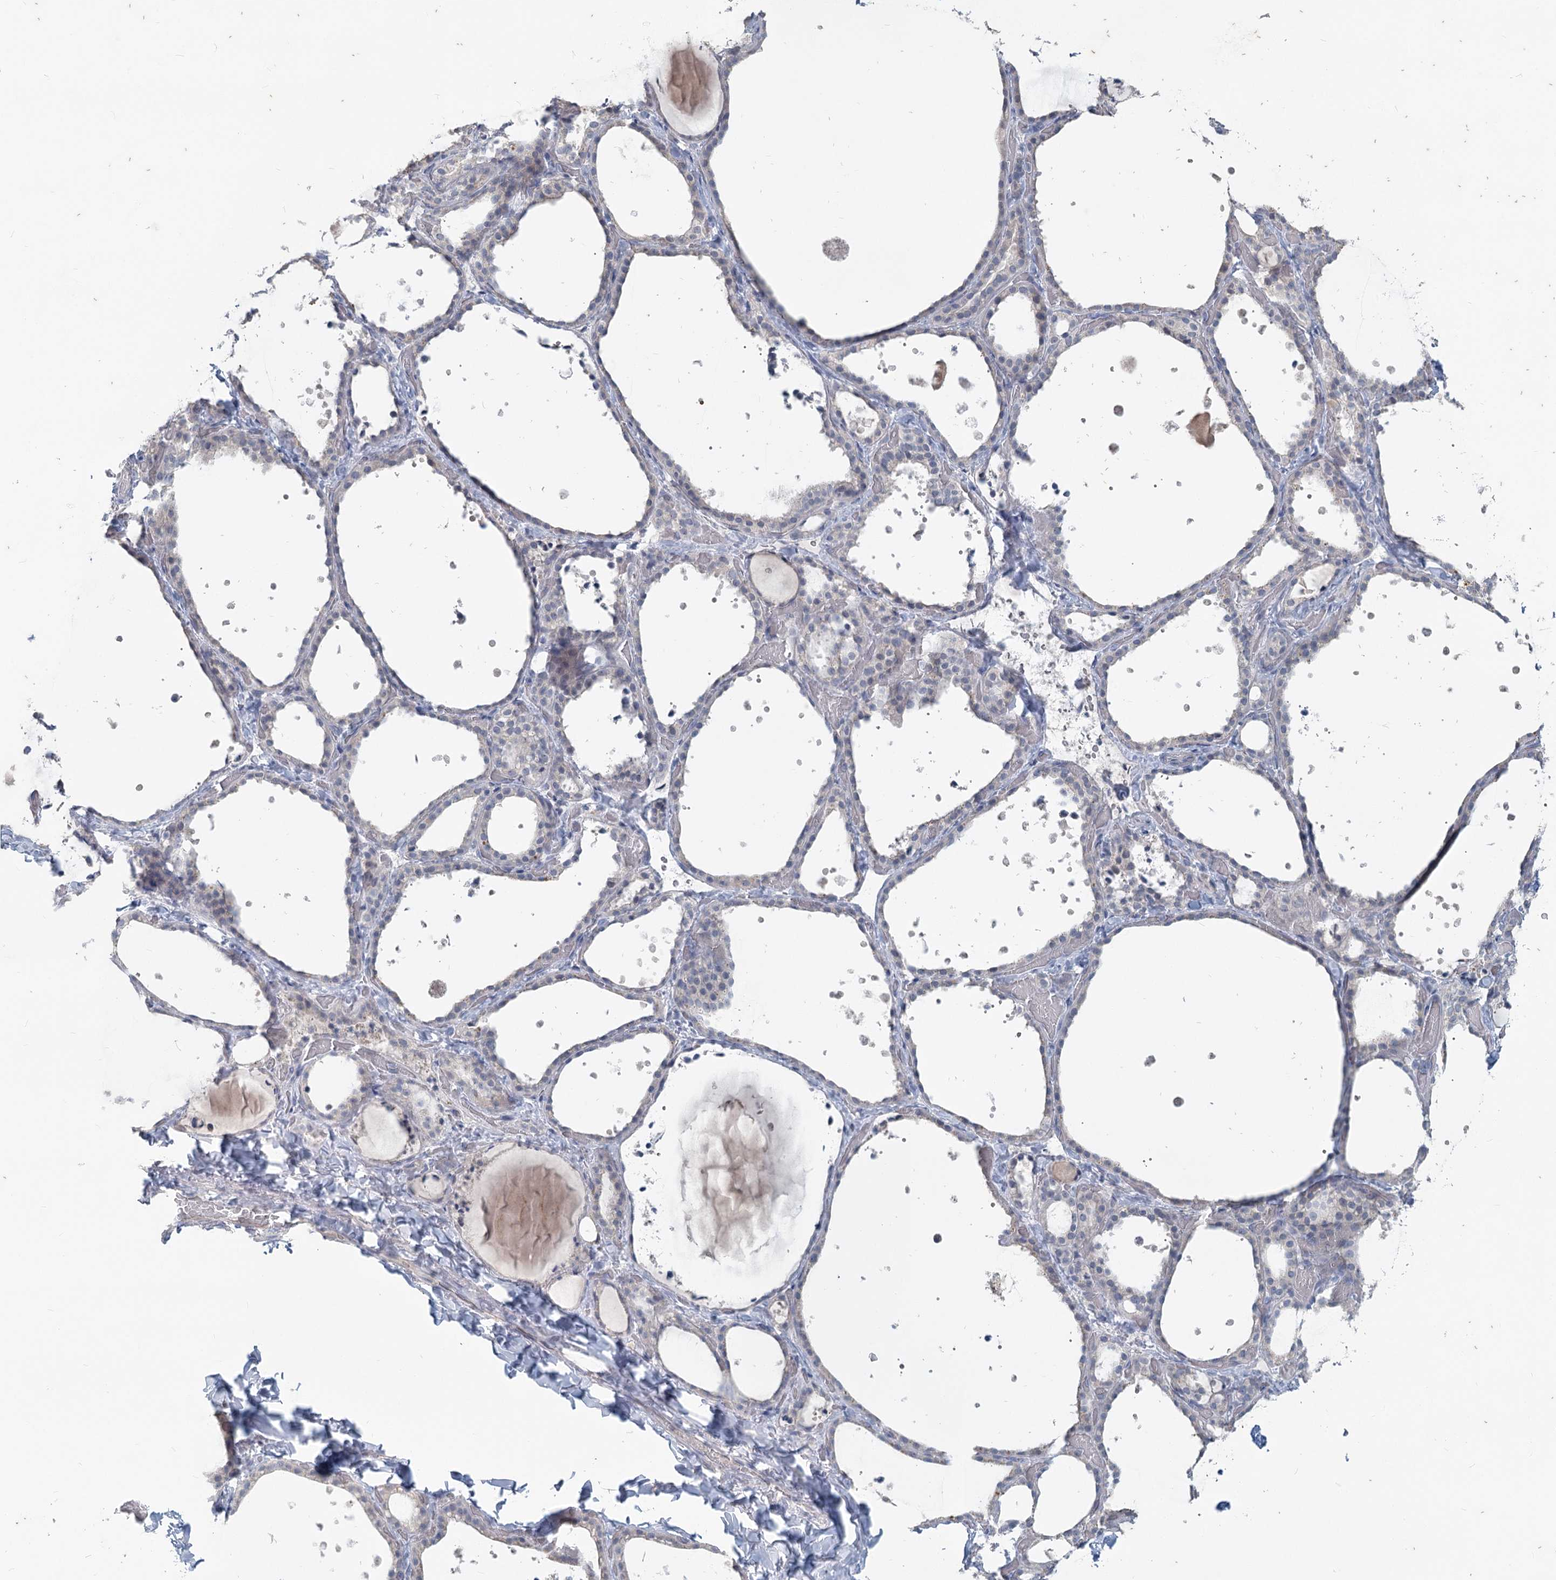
{"staining": {"intensity": "negative", "quantity": "none", "location": "none"}, "tissue": "thyroid gland", "cell_type": "Glandular cells", "image_type": "normal", "snomed": [{"axis": "morphology", "description": "Normal tissue, NOS"}, {"axis": "topography", "description": "Thyroid gland"}], "caption": "The histopathology image reveals no staining of glandular cells in unremarkable thyroid gland. The staining is performed using DAB brown chromogen with nuclei counter-stained in using hematoxylin.", "gene": "SLC9A3", "patient": {"sex": "female", "age": 44}}